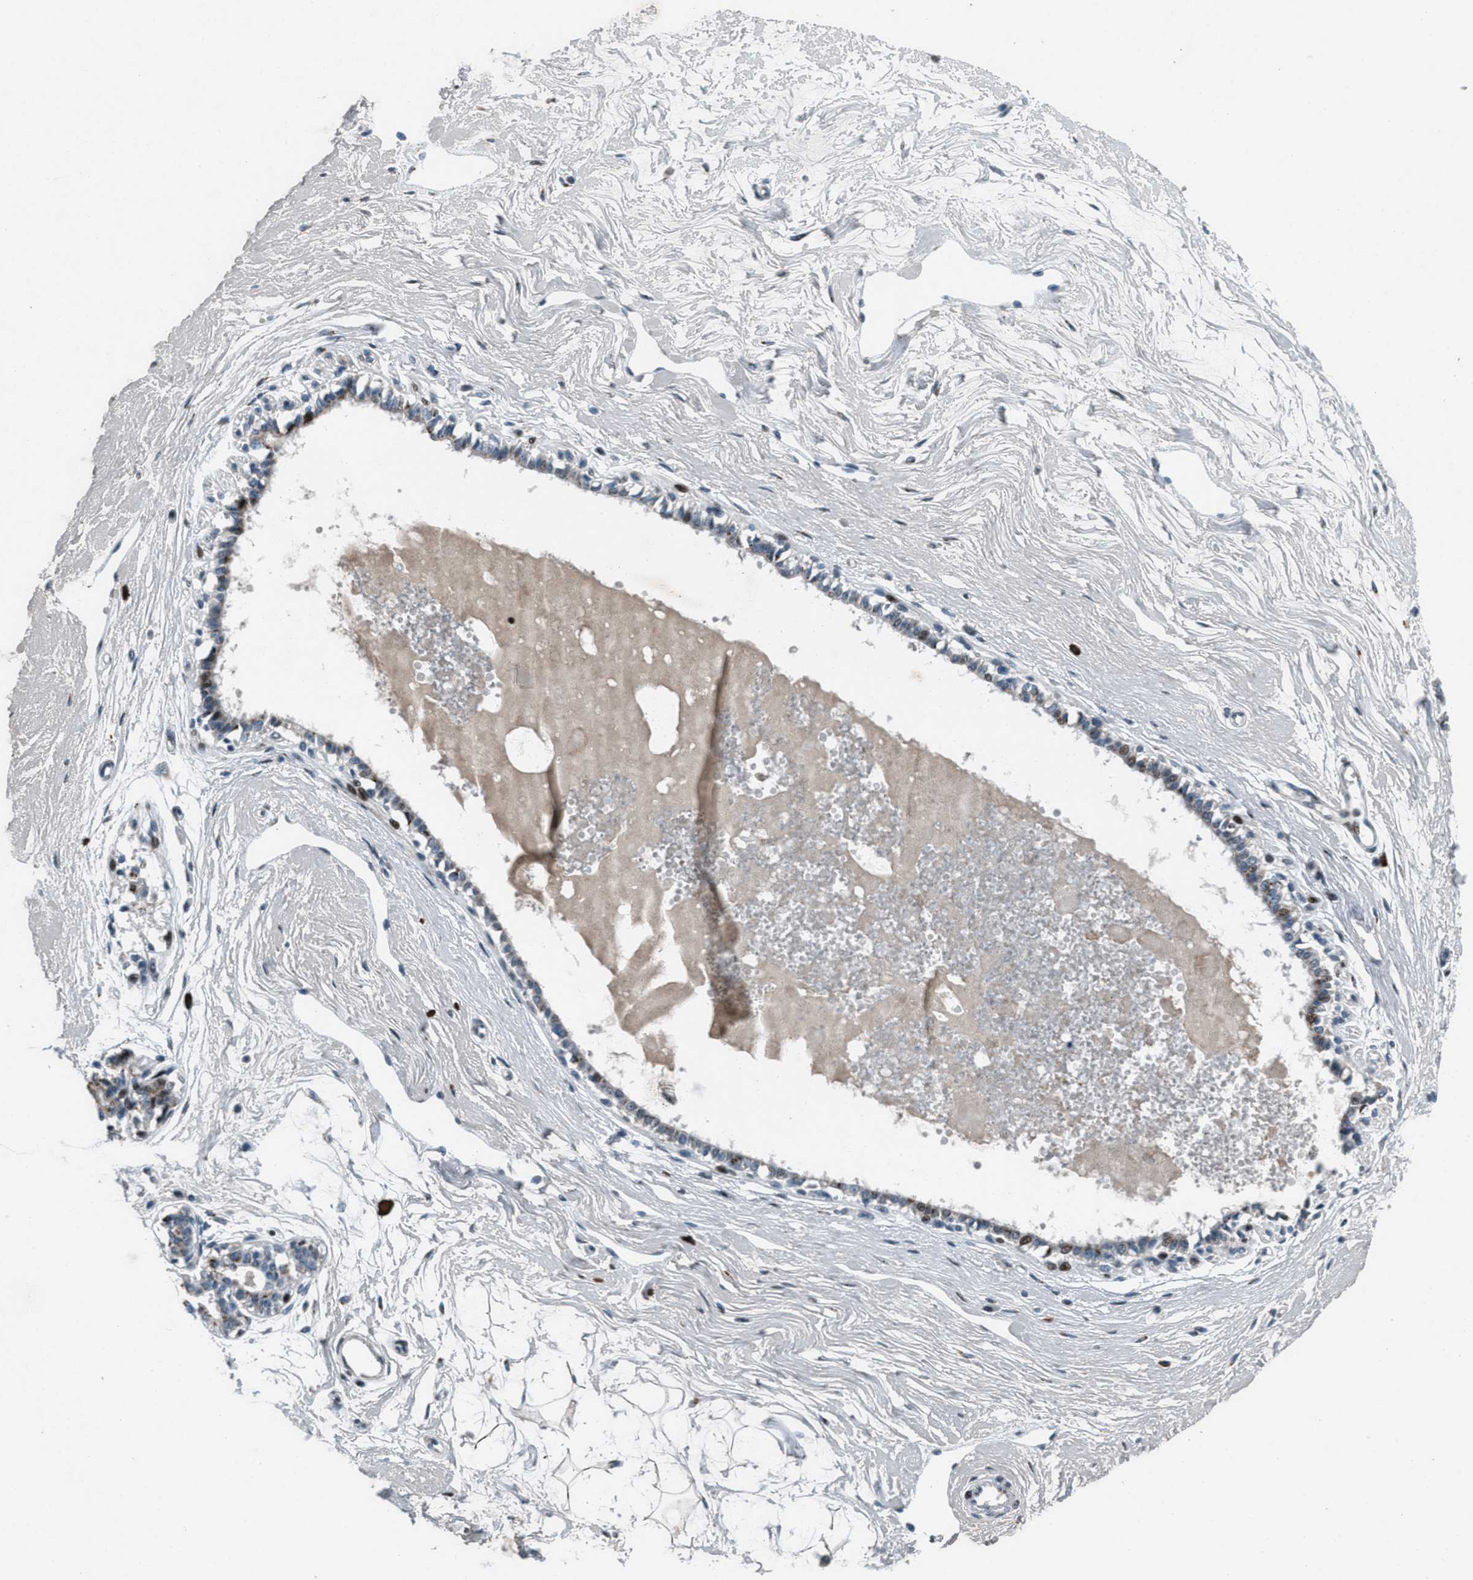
{"staining": {"intensity": "negative", "quantity": "none", "location": "none"}, "tissue": "breast", "cell_type": "Adipocytes", "image_type": "normal", "snomed": [{"axis": "morphology", "description": "Normal tissue, NOS"}, {"axis": "topography", "description": "Breast"}], "caption": "Adipocytes show no significant expression in normal breast. The staining was performed using DAB (3,3'-diaminobenzidine) to visualize the protein expression in brown, while the nuclei were stained in blue with hematoxylin (Magnification: 20x).", "gene": "GPC6", "patient": {"sex": "female", "age": 45}}